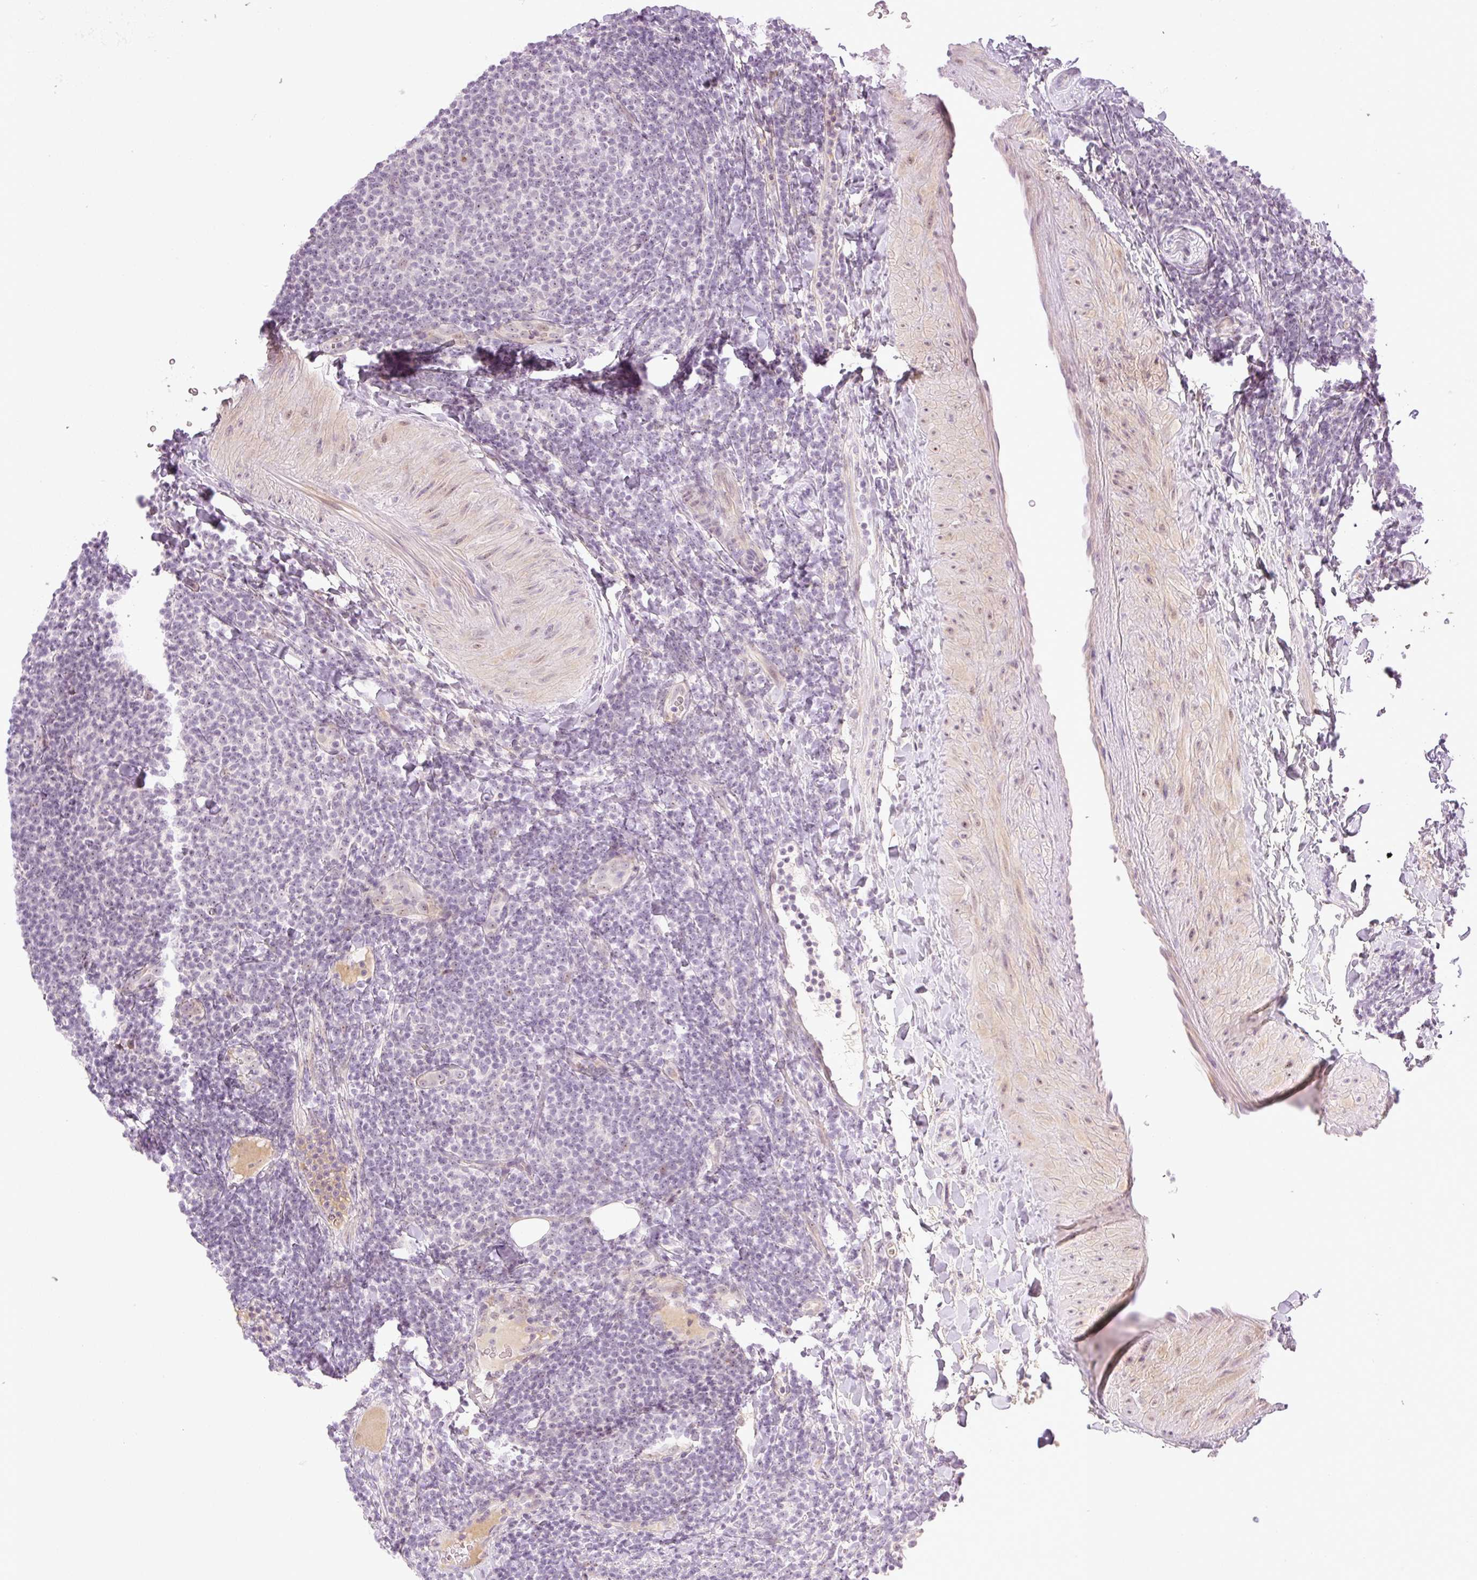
{"staining": {"intensity": "weak", "quantity": "<25%", "location": "nuclear"}, "tissue": "lymphoma", "cell_type": "Tumor cells", "image_type": "cancer", "snomed": [{"axis": "morphology", "description": "Malignant lymphoma, non-Hodgkin's type, Low grade"}, {"axis": "topography", "description": "Lymph node"}], "caption": "IHC histopathology image of neoplastic tissue: lymphoma stained with DAB reveals no significant protein staining in tumor cells.", "gene": "AAR2", "patient": {"sex": "male", "age": 66}}